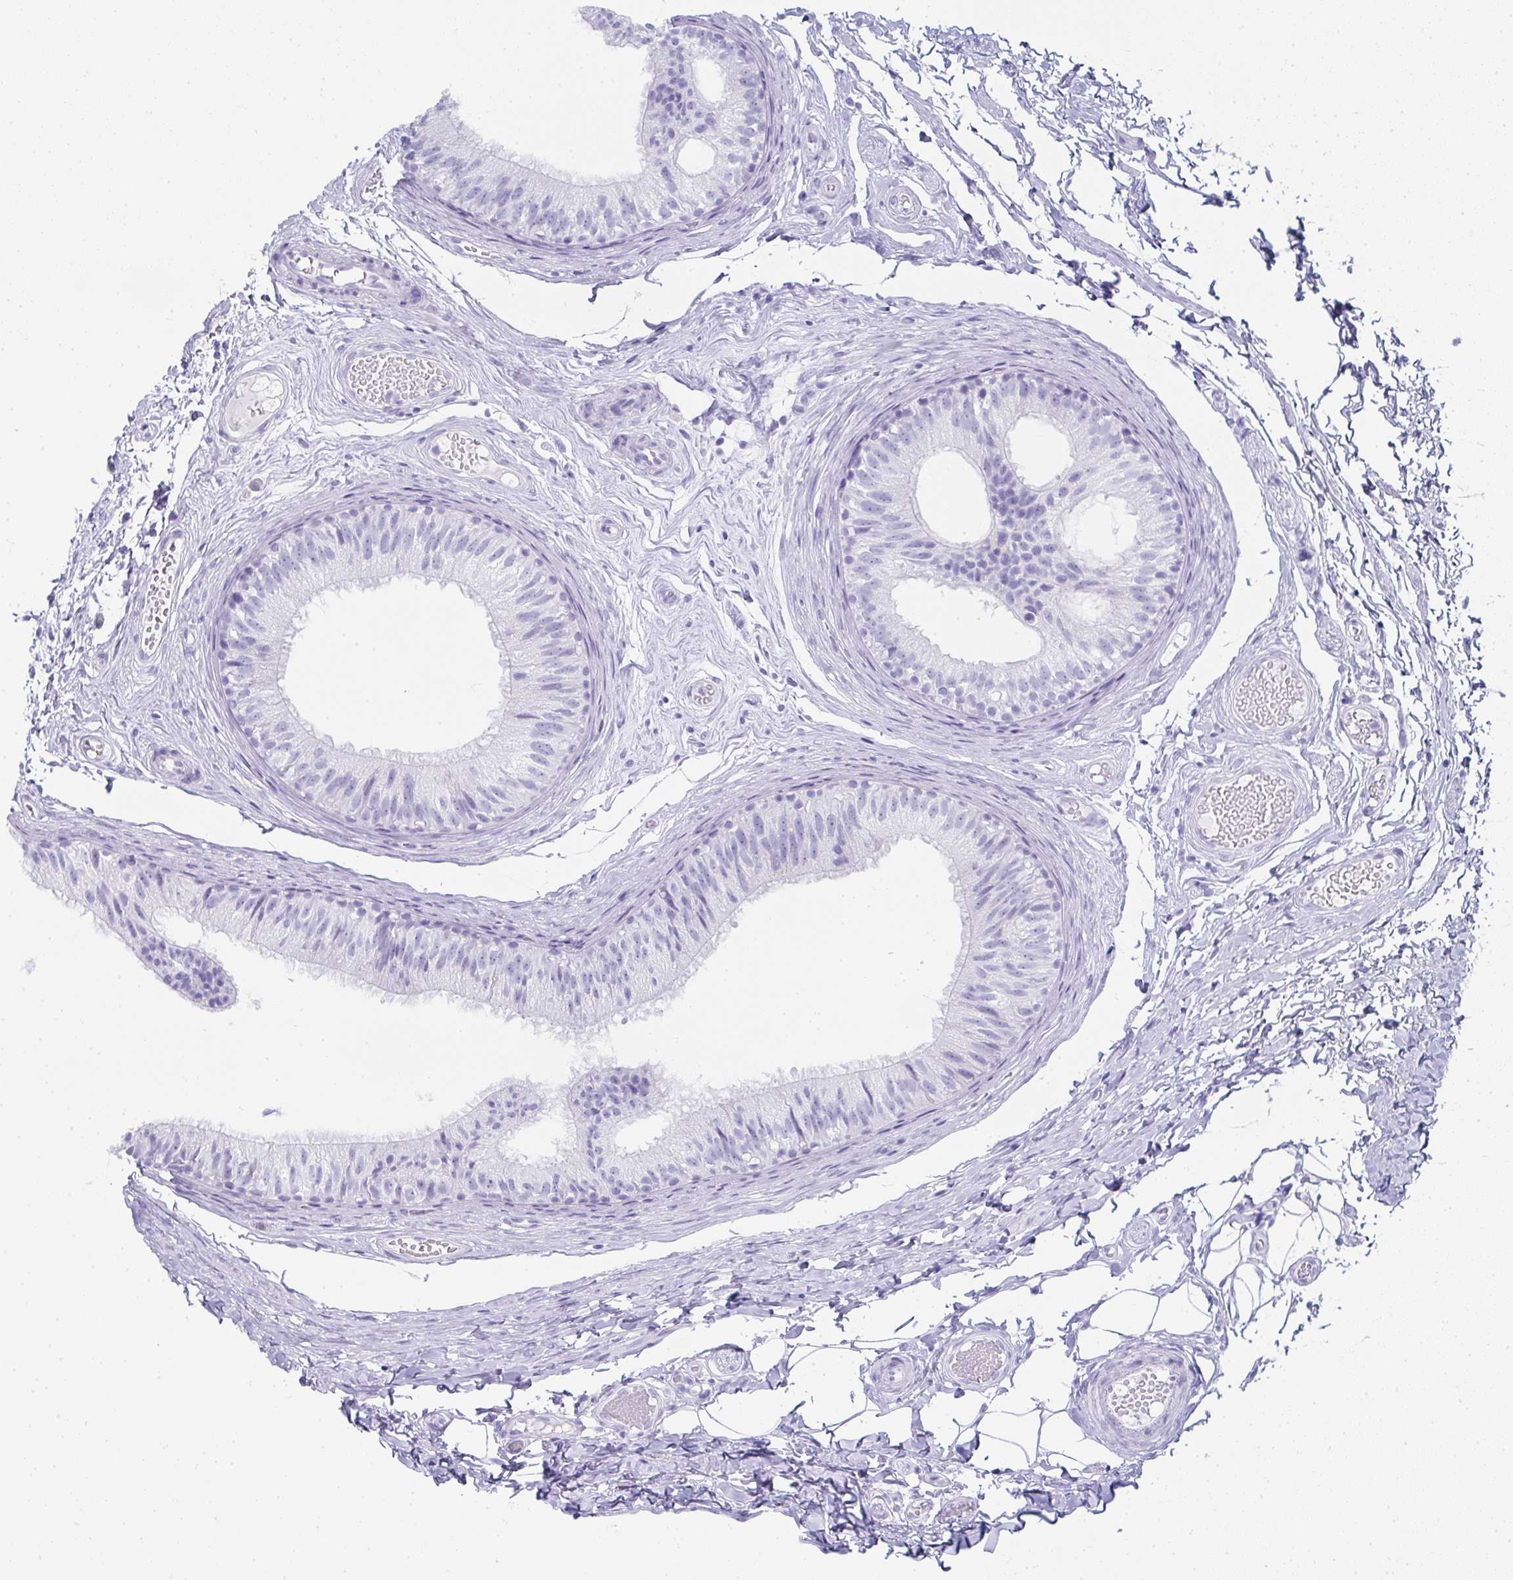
{"staining": {"intensity": "negative", "quantity": "none", "location": "none"}, "tissue": "epididymis", "cell_type": "Glandular cells", "image_type": "normal", "snomed": [{"axis": "morphology", "description": "Normal tissue, NOS"}, {"axis": "morphology", "description": "Seminoma, NOS"}, {"axis": "topography", "description": "Testis"}, {"axis": "topography", "description": "Epididymis"}], "caption": "The image exhibits no significant positivity in glandular cells of epididymis. (Brightfield microscopy of DAB immunohistochemistry at high magnification).", "gene": "SYCP1", "patient": {"sex": "male", "age": 34}}